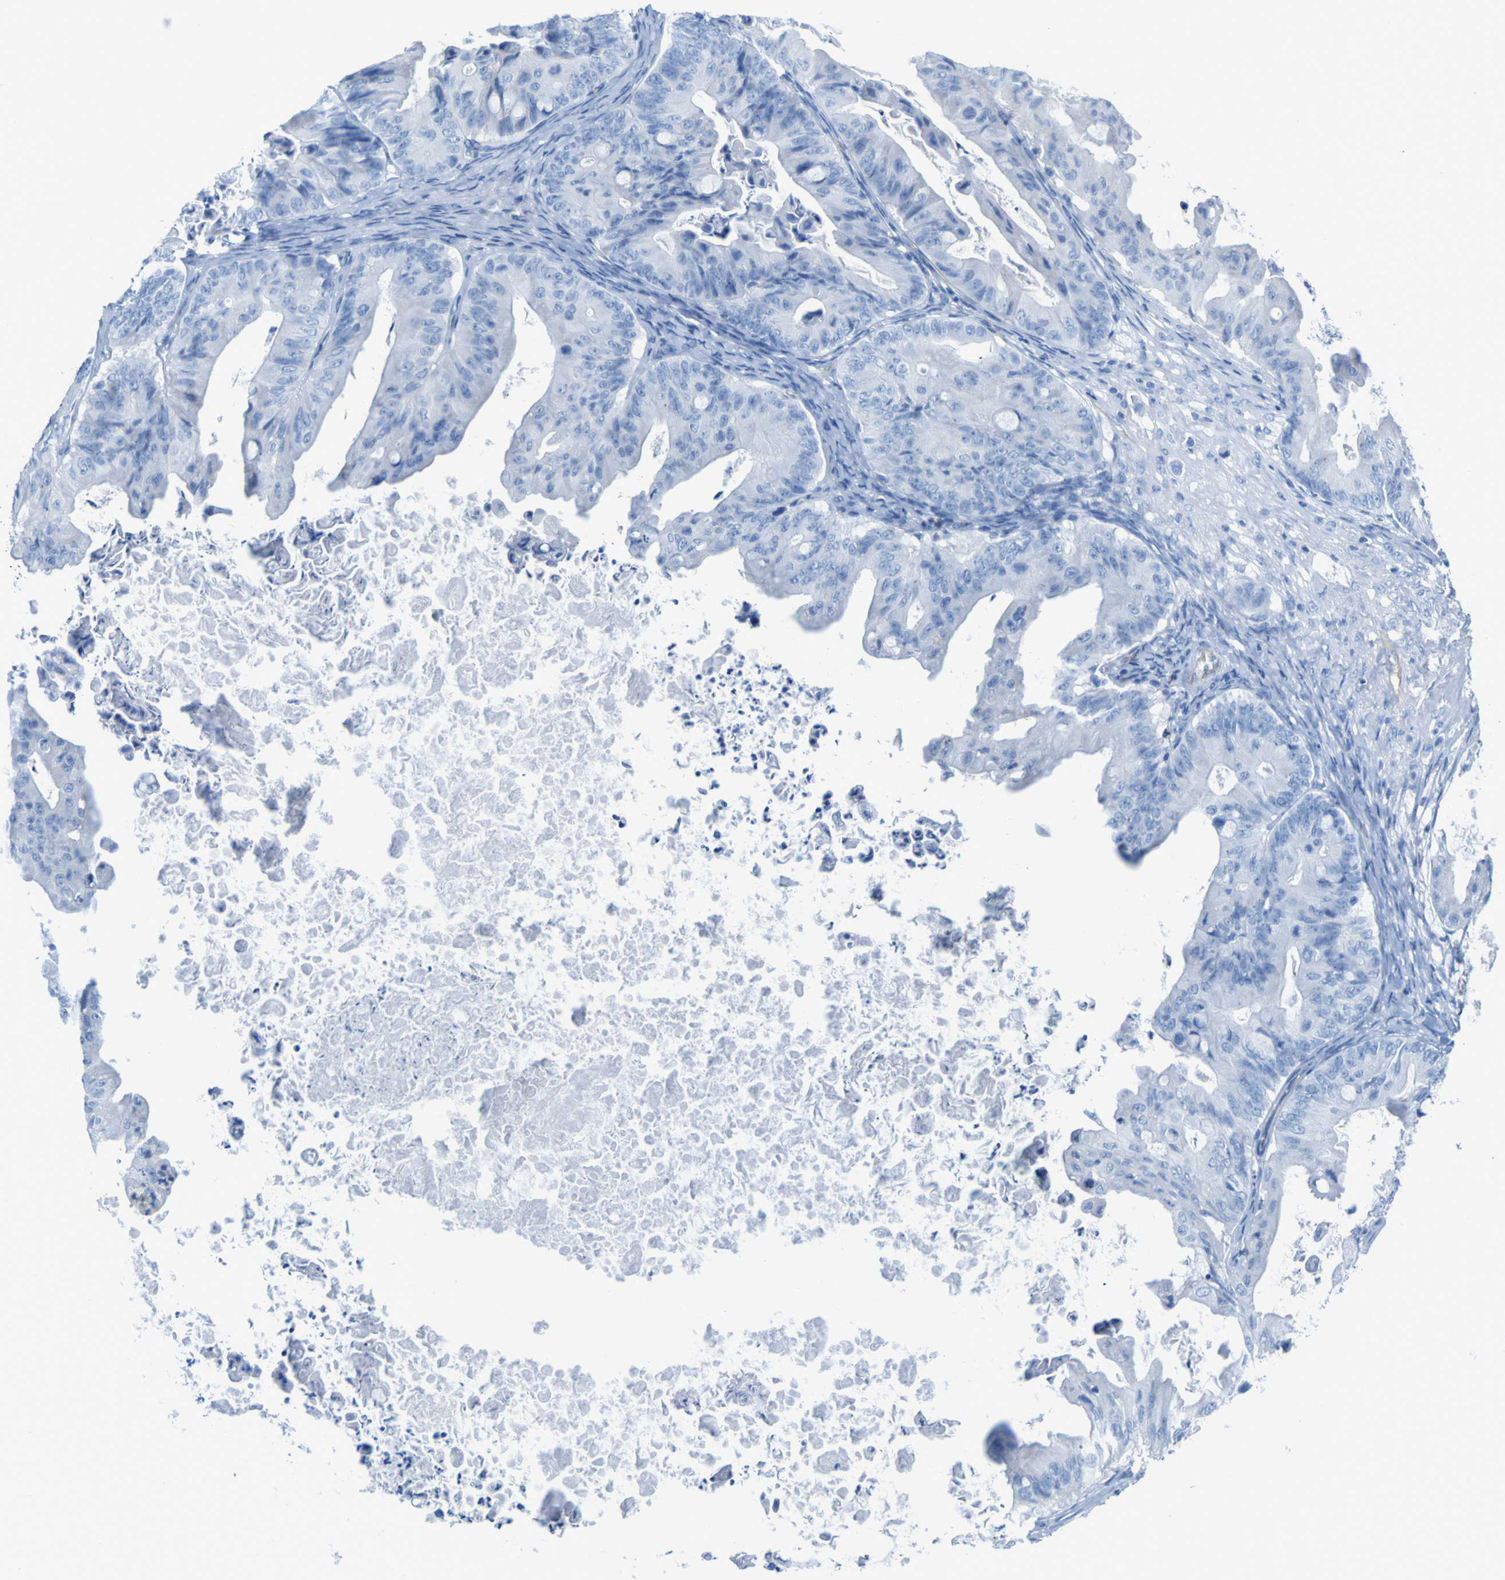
{"staining": {"intensity": "negative", "quantity": "none", "location": "none"}, "tissue": "ovarian cancer", "cell_type": "Tumor cells", "image_type": "cancer", "snomed": [{"axis": "morphology", "description": "Cystadenocarcinoma, mucinous, NOS"}, {"axis": "topography", "description": "Ovary"}], "caption": "An image of ovarian cancer (mucinous cystadenocarcinoma) stained for a protein exhibits no brown staining in tumor cells.", "gene": "CD93", "patient": {"sex": "female", "age": 37}}